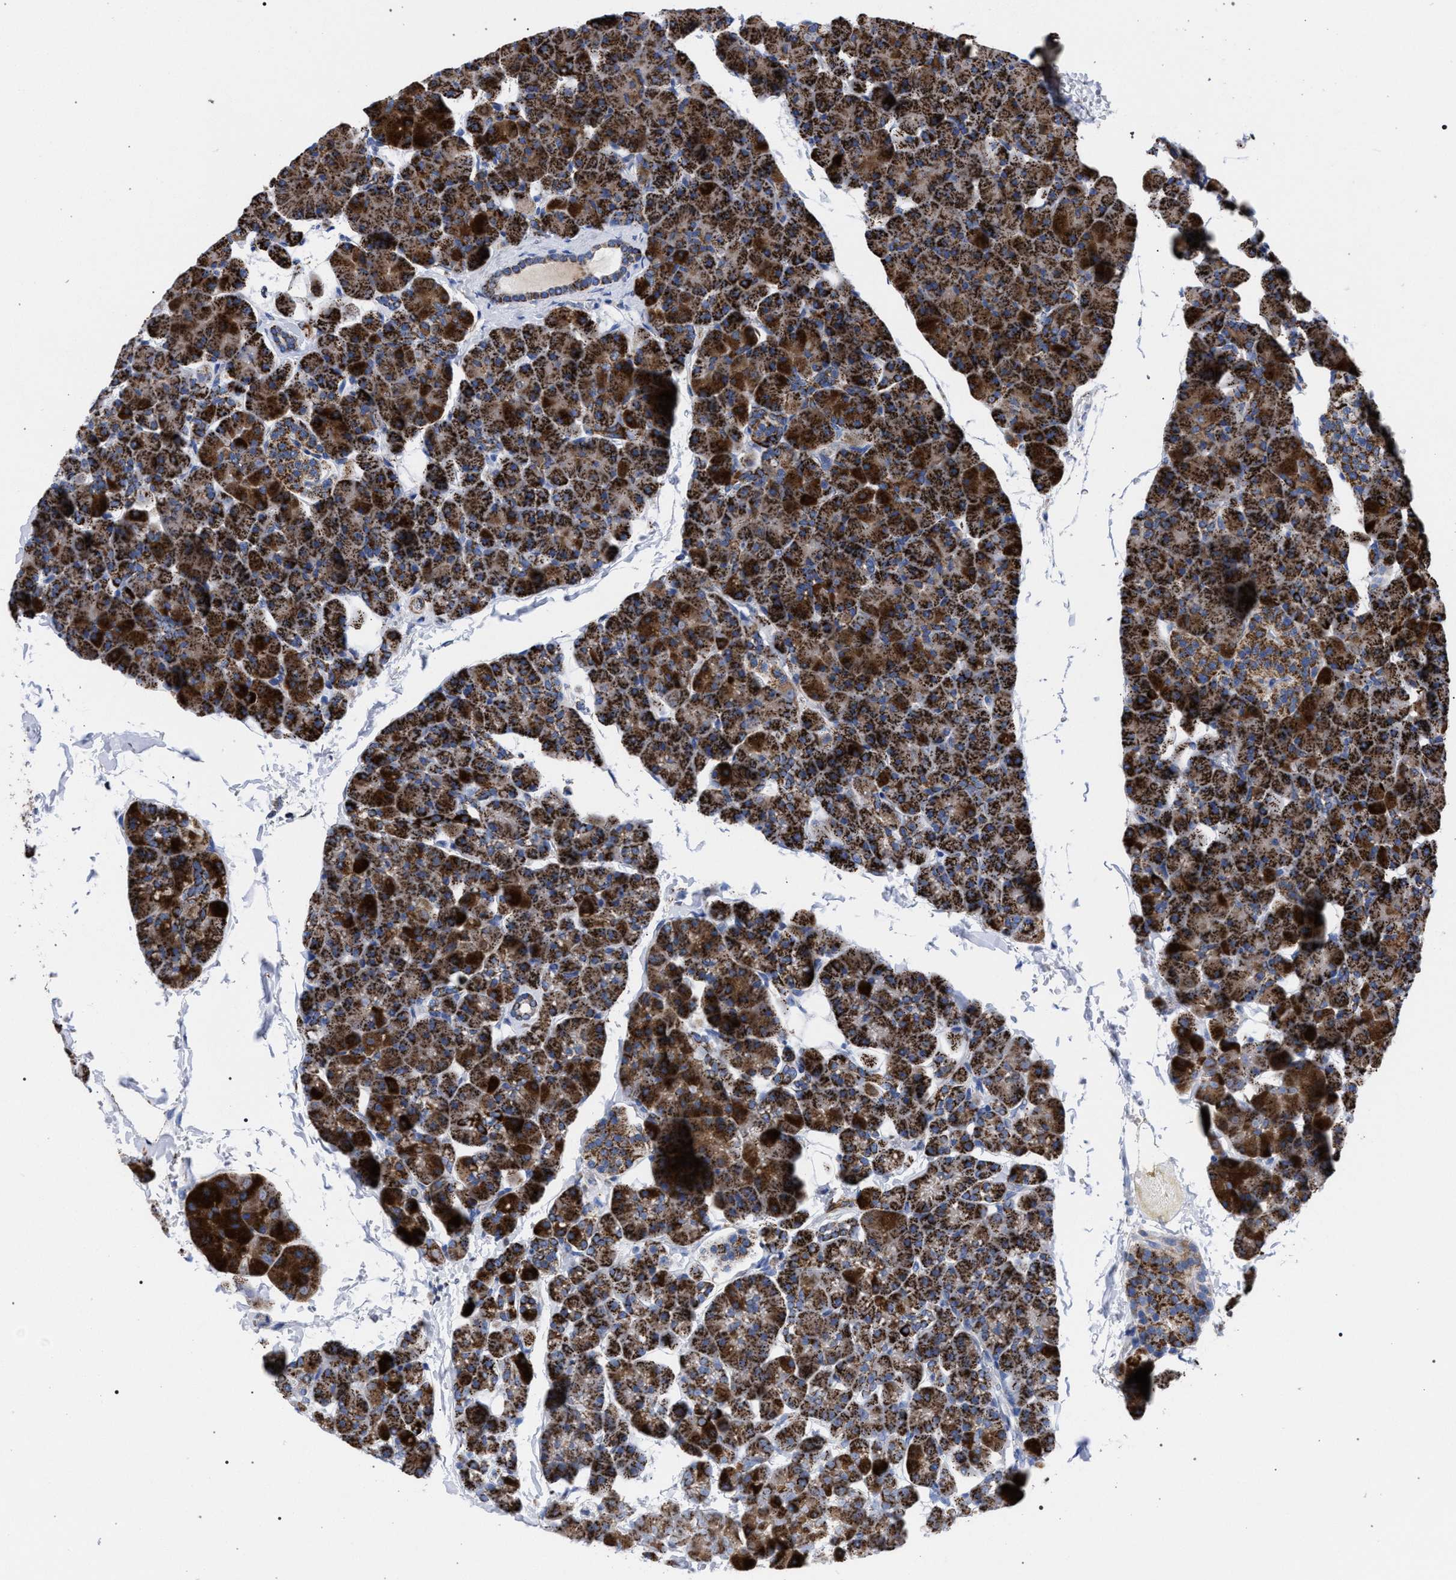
{"staining": {"intensity": "strong", "quantity": ">75%", "location": "cytoplasmic/membranous"}, "tissue": "pancreas", "cell_type": "Exocrine glandular cells", "image_type": "normal", "snomed": [{"axis": "morphology", "description": "Normal tissue, NOS"}, {"axis": "topography", "description": "Pancreas"}], "caption": "Exocrine glandular cells show high levels of strong cytoplasmic/membranous staining in about >75% of cells in benign pancreas. Nuclei are stained in blue.", "gene": "ACADS", "patient": {"sex": "male", "age": 35}}